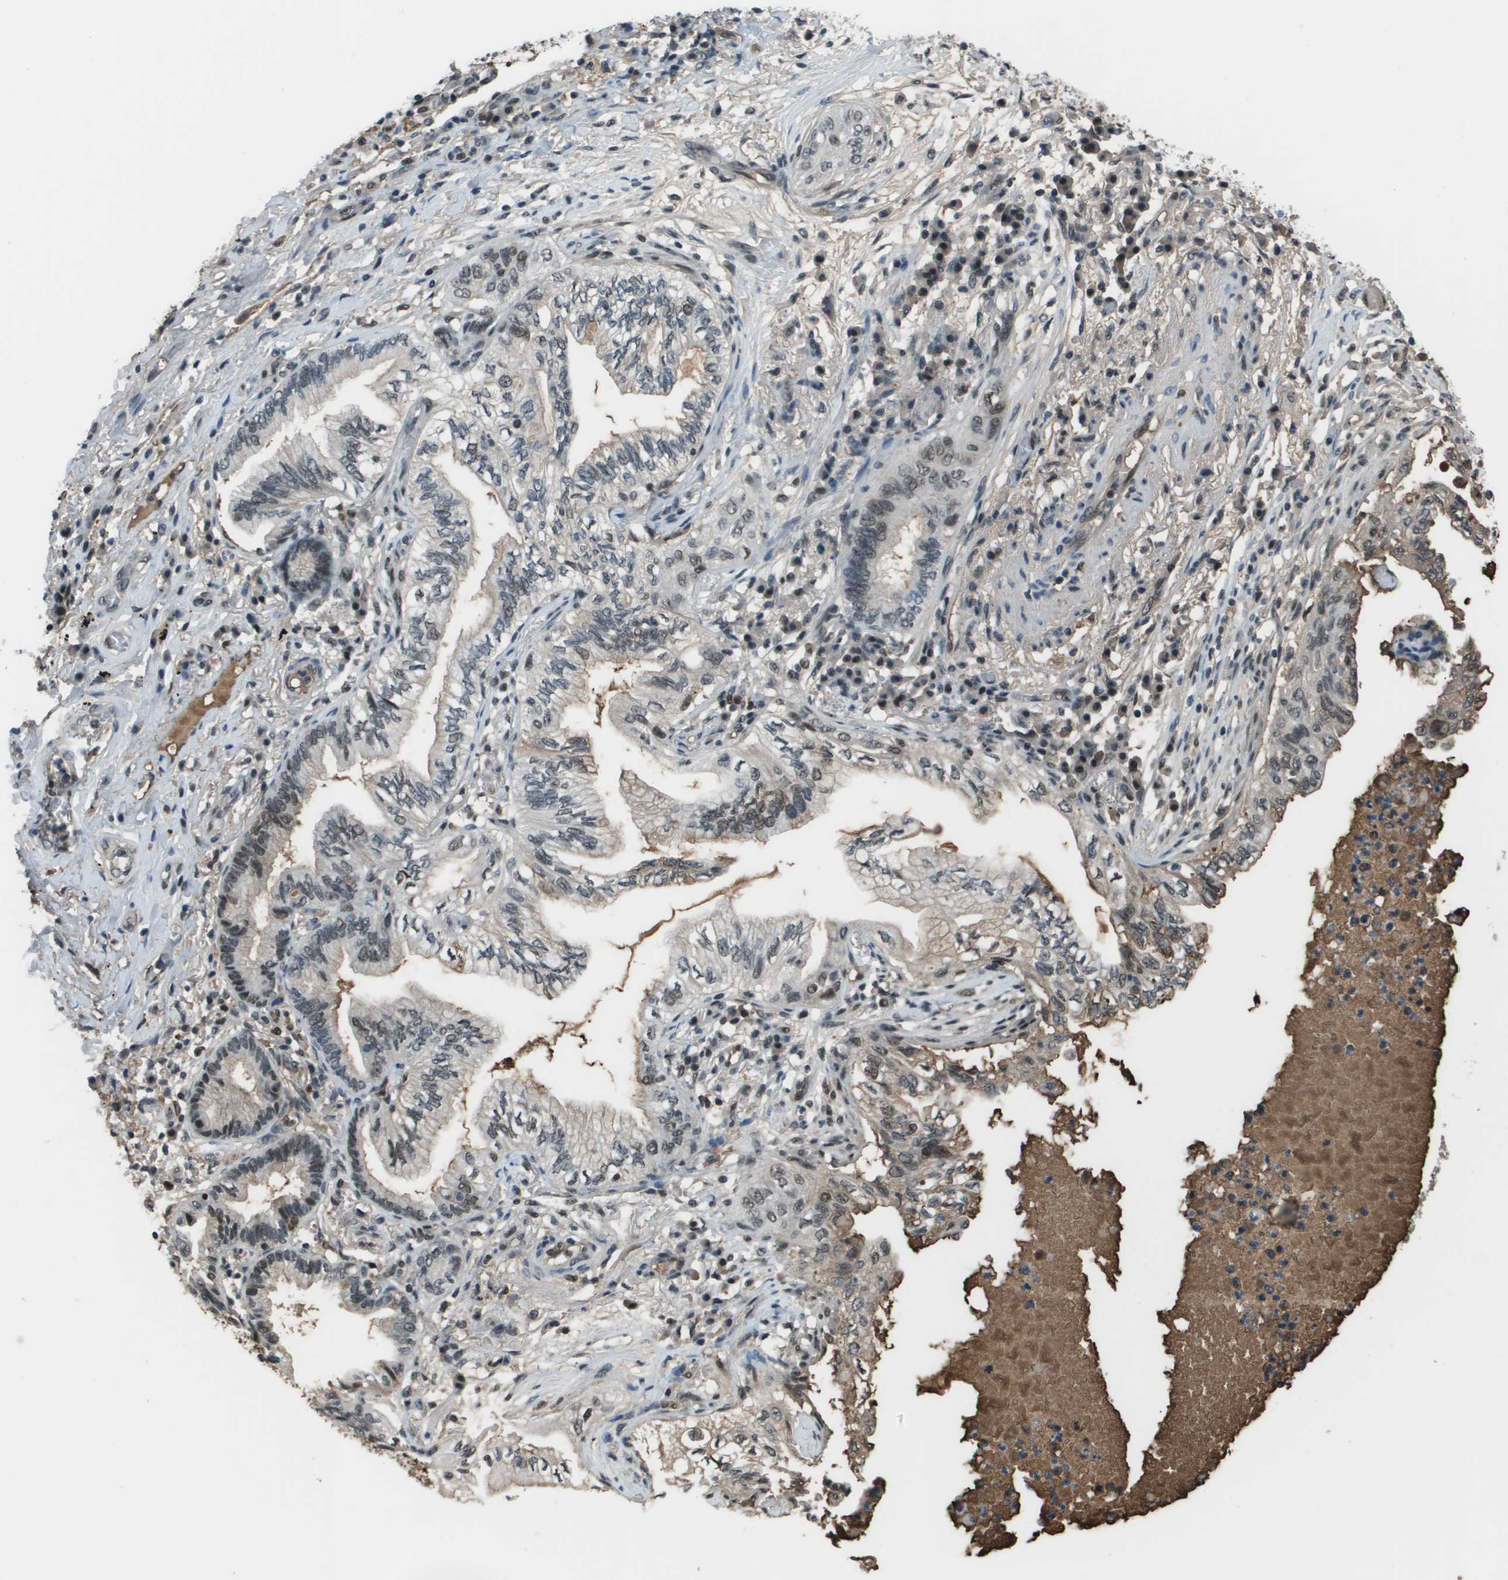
{"staining": {"intensity": "weak", "quantity": "25%-75%", "location": "nuclear"}, "tissue": "lung cancer", "cell_type": "Tumor cells", "image_type": "cancer", "snomed": [{"axis": "morphology", "description": "Normal tissue, NOS"}, {"axis": "morphology", "description": "Adenocarcinoma, NOS"}, {"axis": "topography", "description": "Bronchus"}, {"axis": "topography", "description": "Lung"}], "caption": "The micrograph exhibits staining of adenocarcinoma (lung), revealing weak nuclear protein expression (brown color) within tumor cells. (DAB = brown stain, brightfield microscopy at high magnification).", "gene": "THRAP3", "patient": {"sex": "female", "age": 70}}